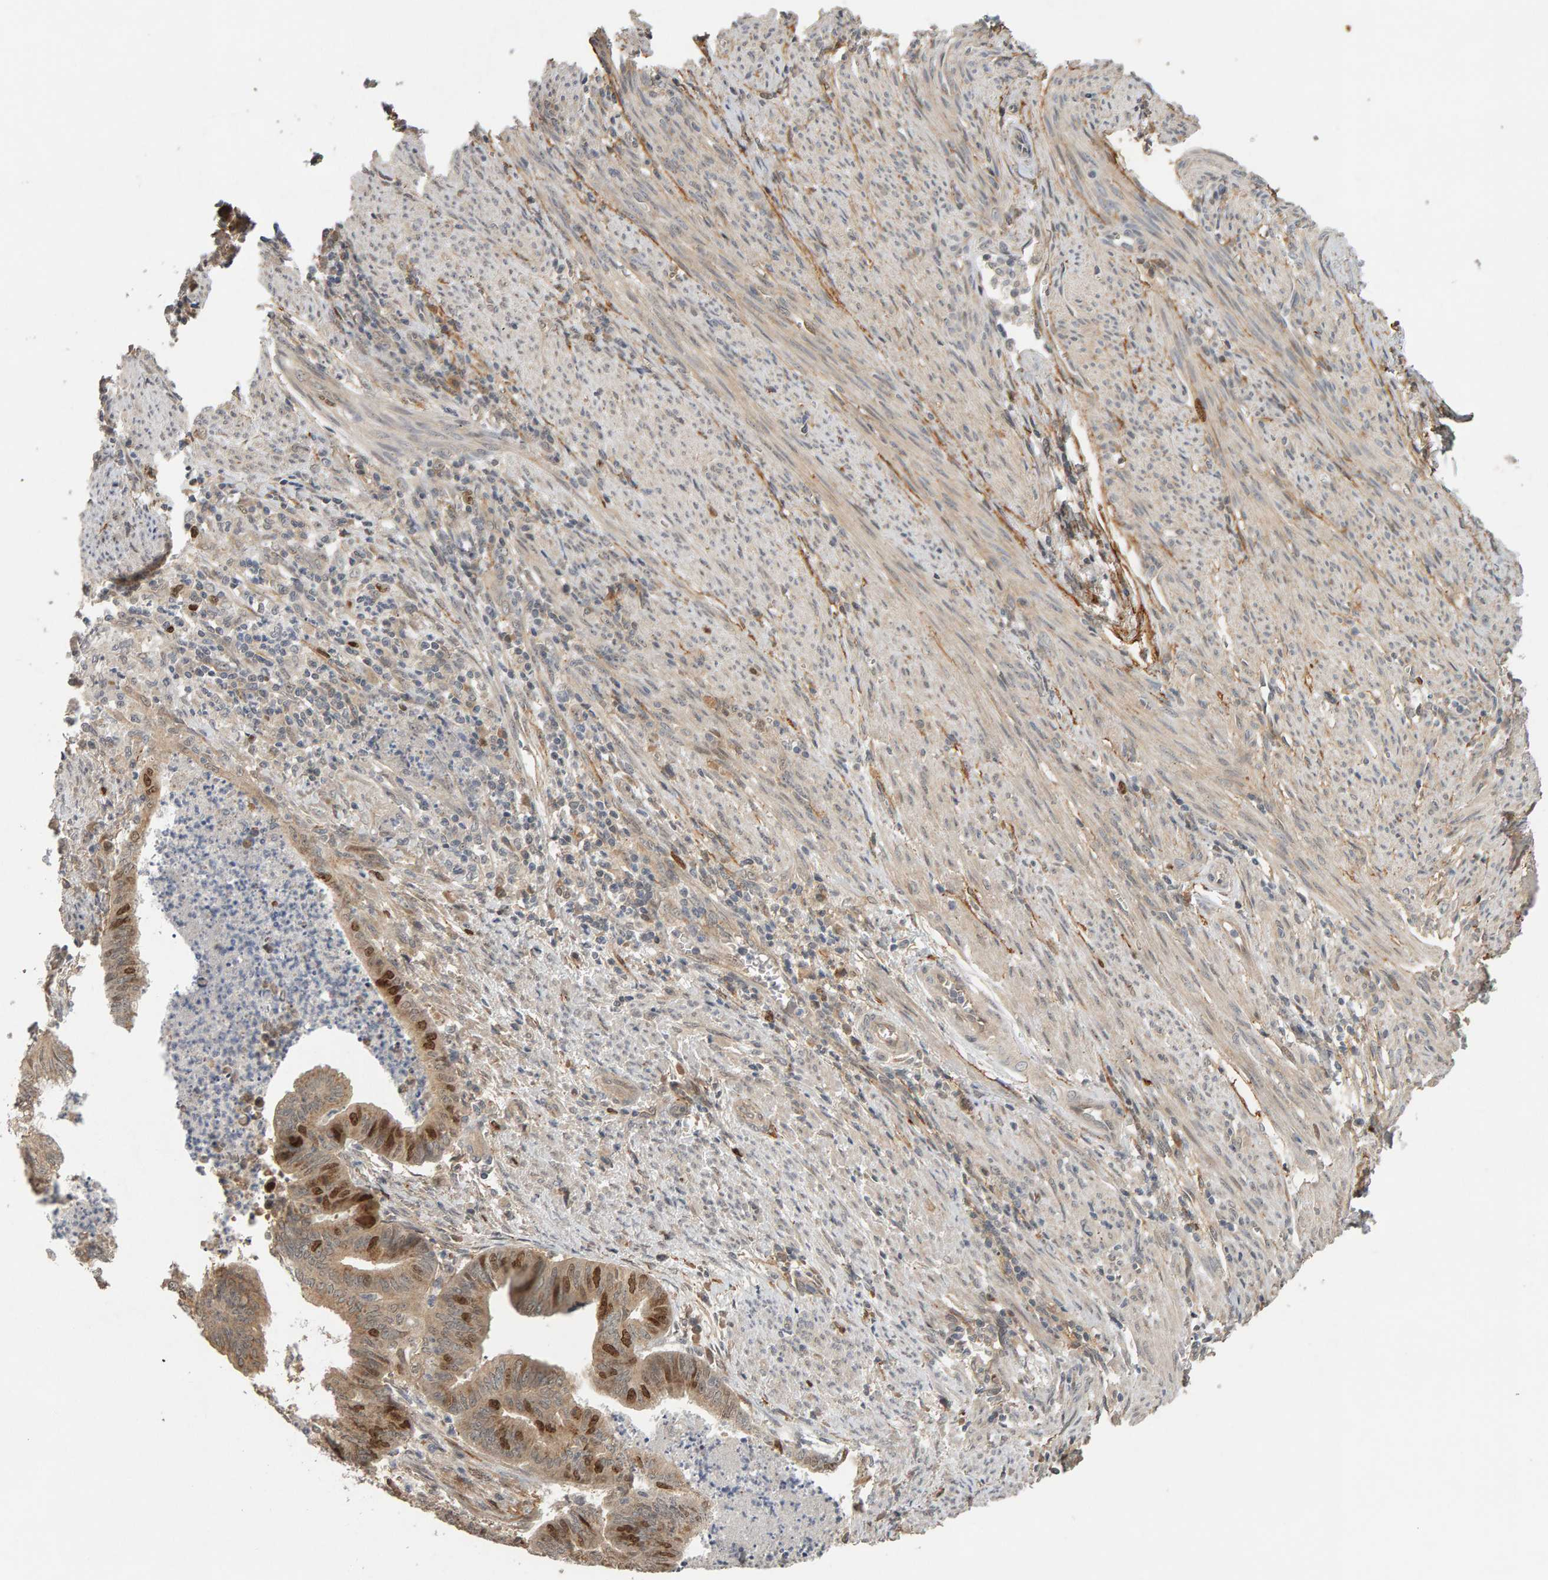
{"staining": {"intensity": "strong", "quantity": "25%-75%", "location": "cytoplasmic/membranous,nuclear"}, "tissue": "endometrial cancer", "cell_type": "Tumor cells", "image_type": "cancer", "snomed": [{"axis": "morphology", "description": "Polyp, NOS"}, {"axis": "morphology", "description": "Adenocarcinoma, NOS"}, {"axis": "morphology", "description": "Adenoma, NOS"}, {"axis": "topography", "description": "Endometrium"}], "caption": "IHC photomicrograph of neoplastic tissue: human endometrial cancer stained using immunohistochemistry reveals high levels of strong protein expression localized specifically in the cytoplasmic/membranous and nuclear of tumor cells, appearing as a cytoplasmic/membranous and nuclear brown color.", "gene": "CDCA5", "patient": {"sex": "female", "age": 79}}